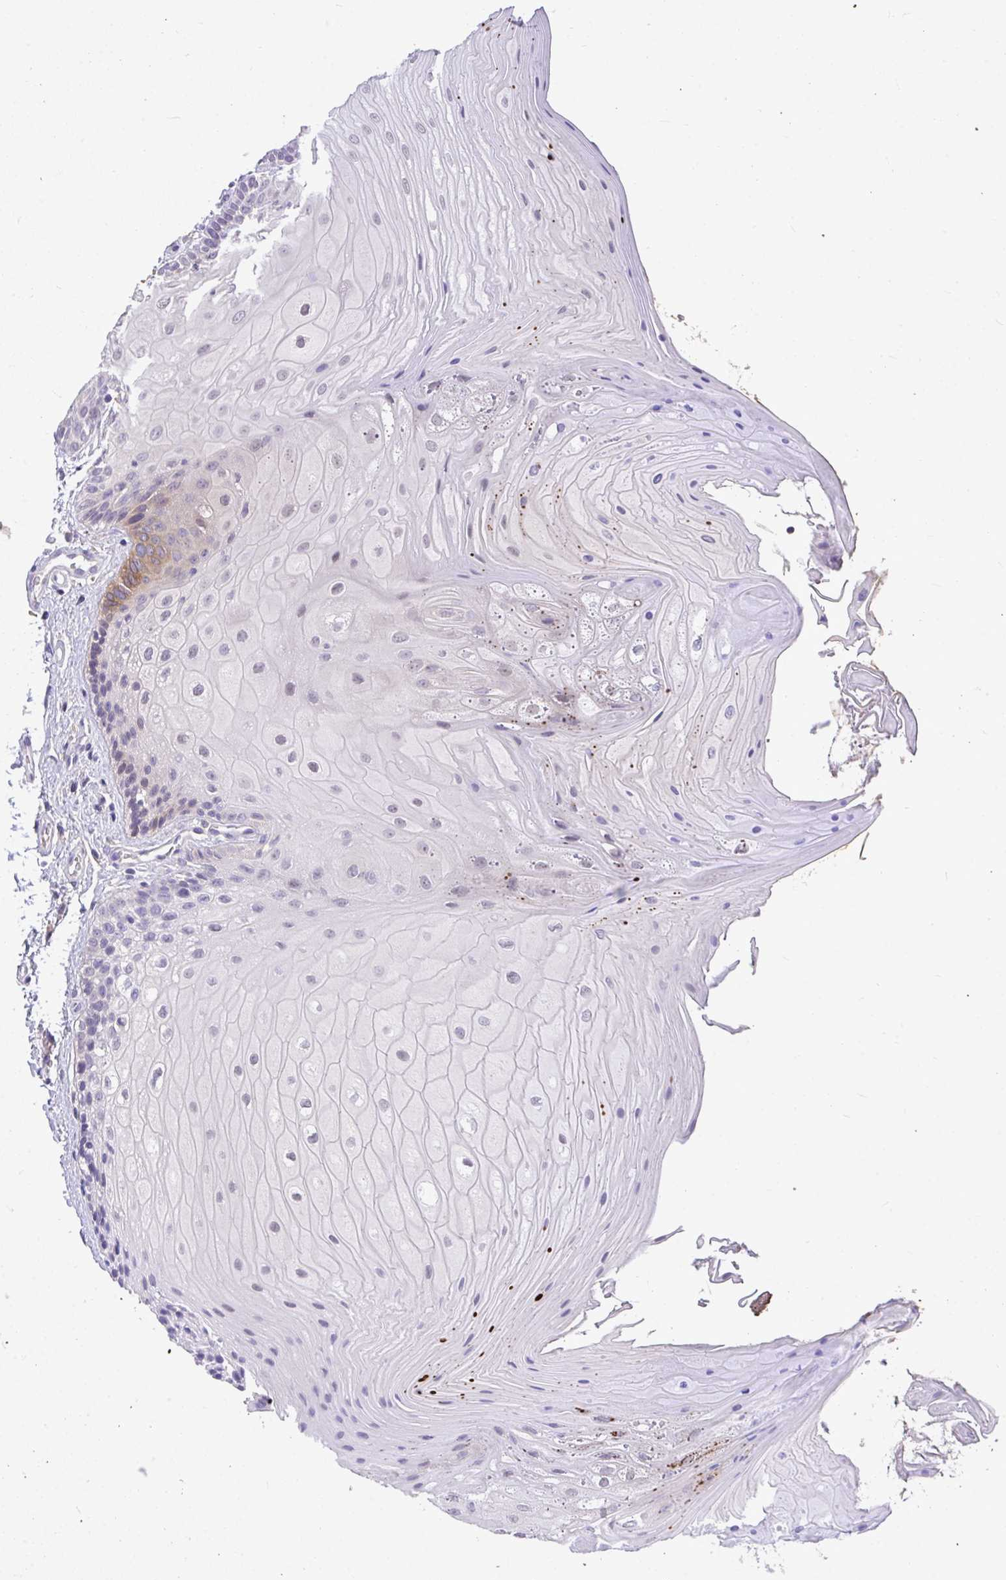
{"staining": {"intensity": "moderate", "quantity": "<25%", "location": "cytoplasmic/membranous,nuclear"}, "tissue": "oral mucosa", "cell_type": "Squamous epithelial cells", "image_type": "normal", "snomed": [{"axis": "morphology", "description": "Normal tissue, NOS"}, {"axis": "topography", "description": "Oral tissue"}, {"axis": "topography", "description": "Tounge, NOS"}, {"axis": "topography", "description": "Head-Neck"}], "caption": "This histopathology image shows immunohistochemistry staining of normal oral mucosa, with low moderate cytoplasmic/membranous,nuclear expression in approximately <25% of squamous epithelial cells.", "gene": "MPC2", "patient": {"sex": "female", "age": 84}}